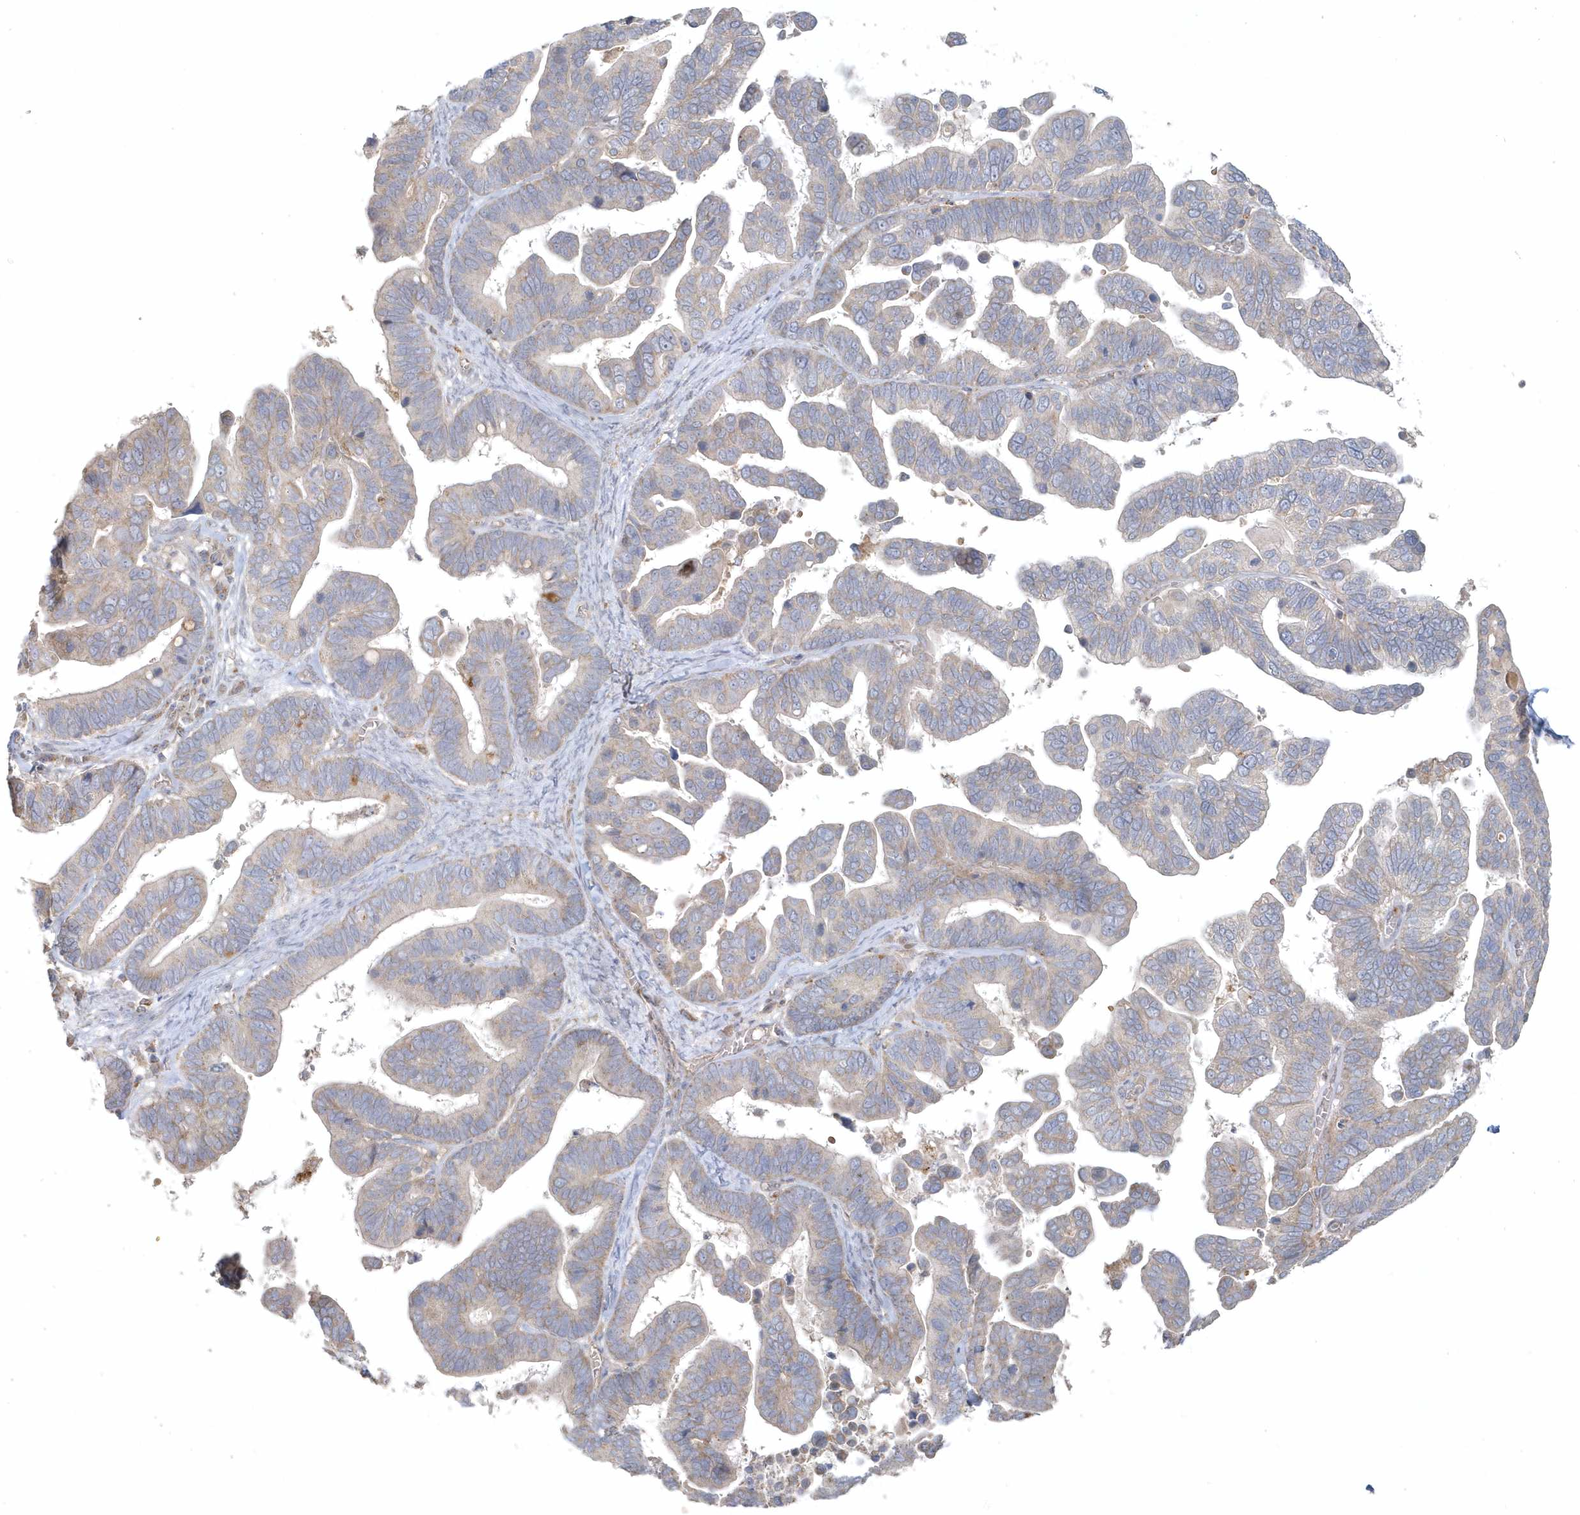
{"staining": {"intensity": "weak", "quantity": "<25%", "location": "cytoplasmic/membranous"}, "tissue": "ovarian cancer", "cell_type": "Tumor cells", "image_type": "cancer", "snomed": [{"axis": "morphology", "description": "Cystadenocarcinoma, serous, NOS"}, {"axis": "topography", "description": "Ovary"}], "caption": "This is a photomicrograph of immunohistochemistry (IHC) staining of serous cystadenocarcinoma (ovarian), which shows no staining in tumor cells.", "gene": "BLTP3A", "patient": {"sex": "female", "age": 56}}